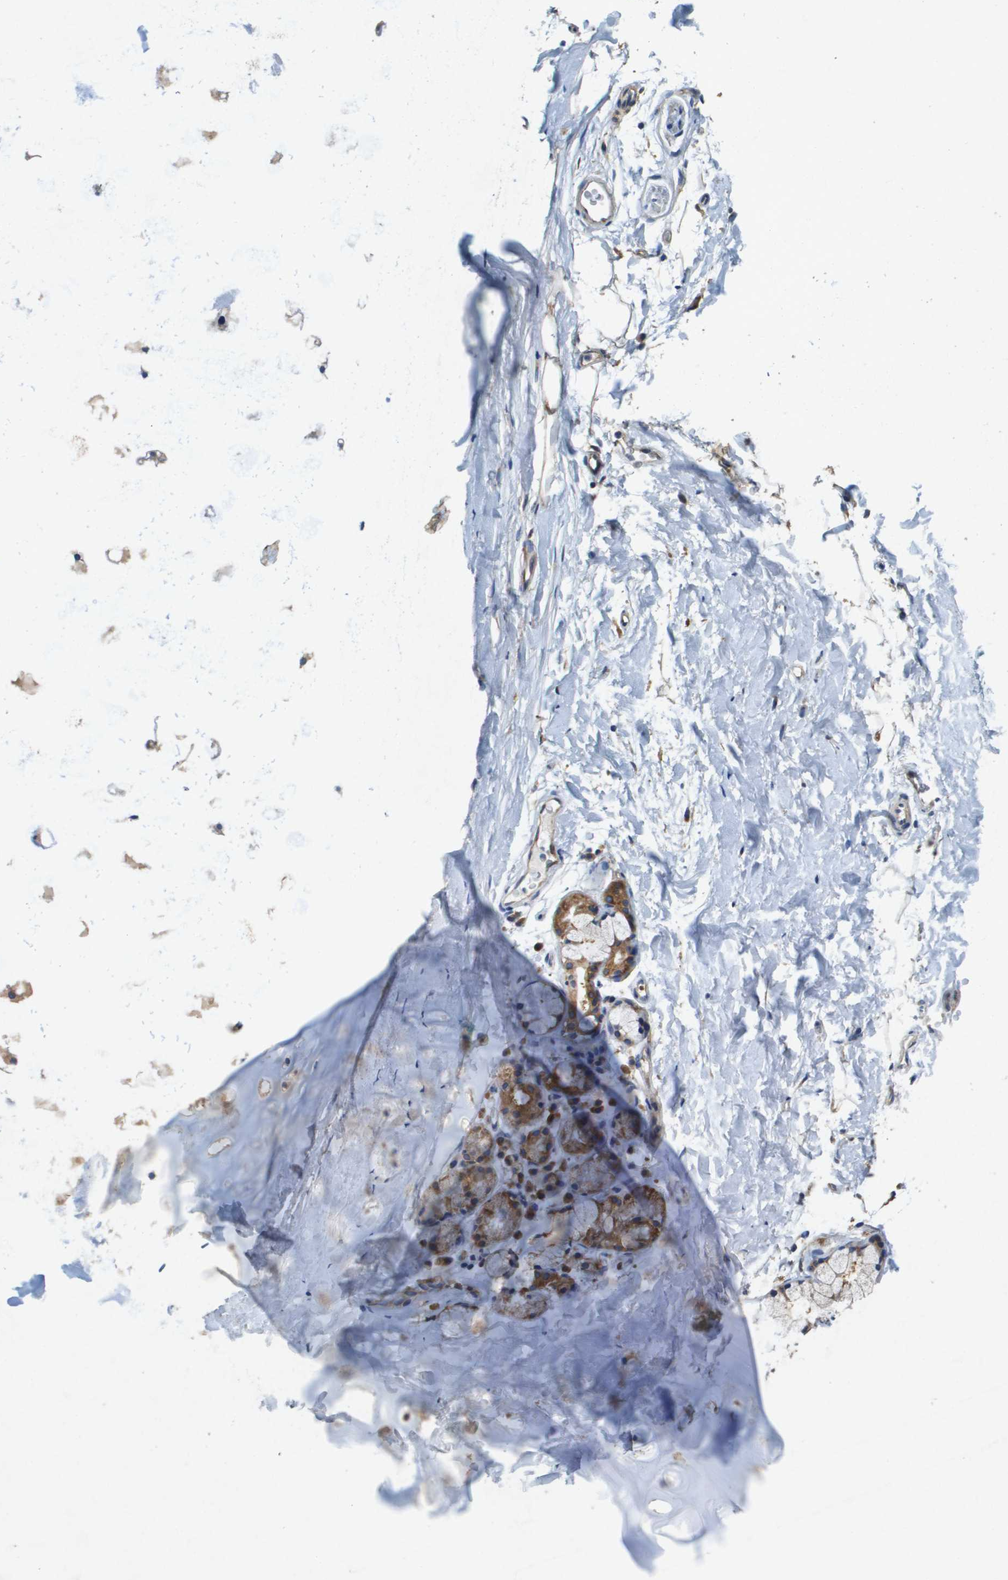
{"staining": {"intensity": "negative", "quantity": "none", "location": "none"}, "tissue": "adipose tissue", "cell_type": "Adipocytes", "image_type": "normal", "snomed": [{"axis": "morphology", "description": "Normal tissue, NOS"}, {"axis": "topography", "description": "Cartilage tissue"}, {"axis": "topography", "description": "Bronchus"}], "caption": "This micrograph is of benign adipose tissue stained with IHC to label a protein in brown with the nuclei are counter-stained blue. There is no staining in adipocytes. (DAB IHC, high magnification).", "gene": "PTPRT", "patient": {"sex": "female", "age": 53}}